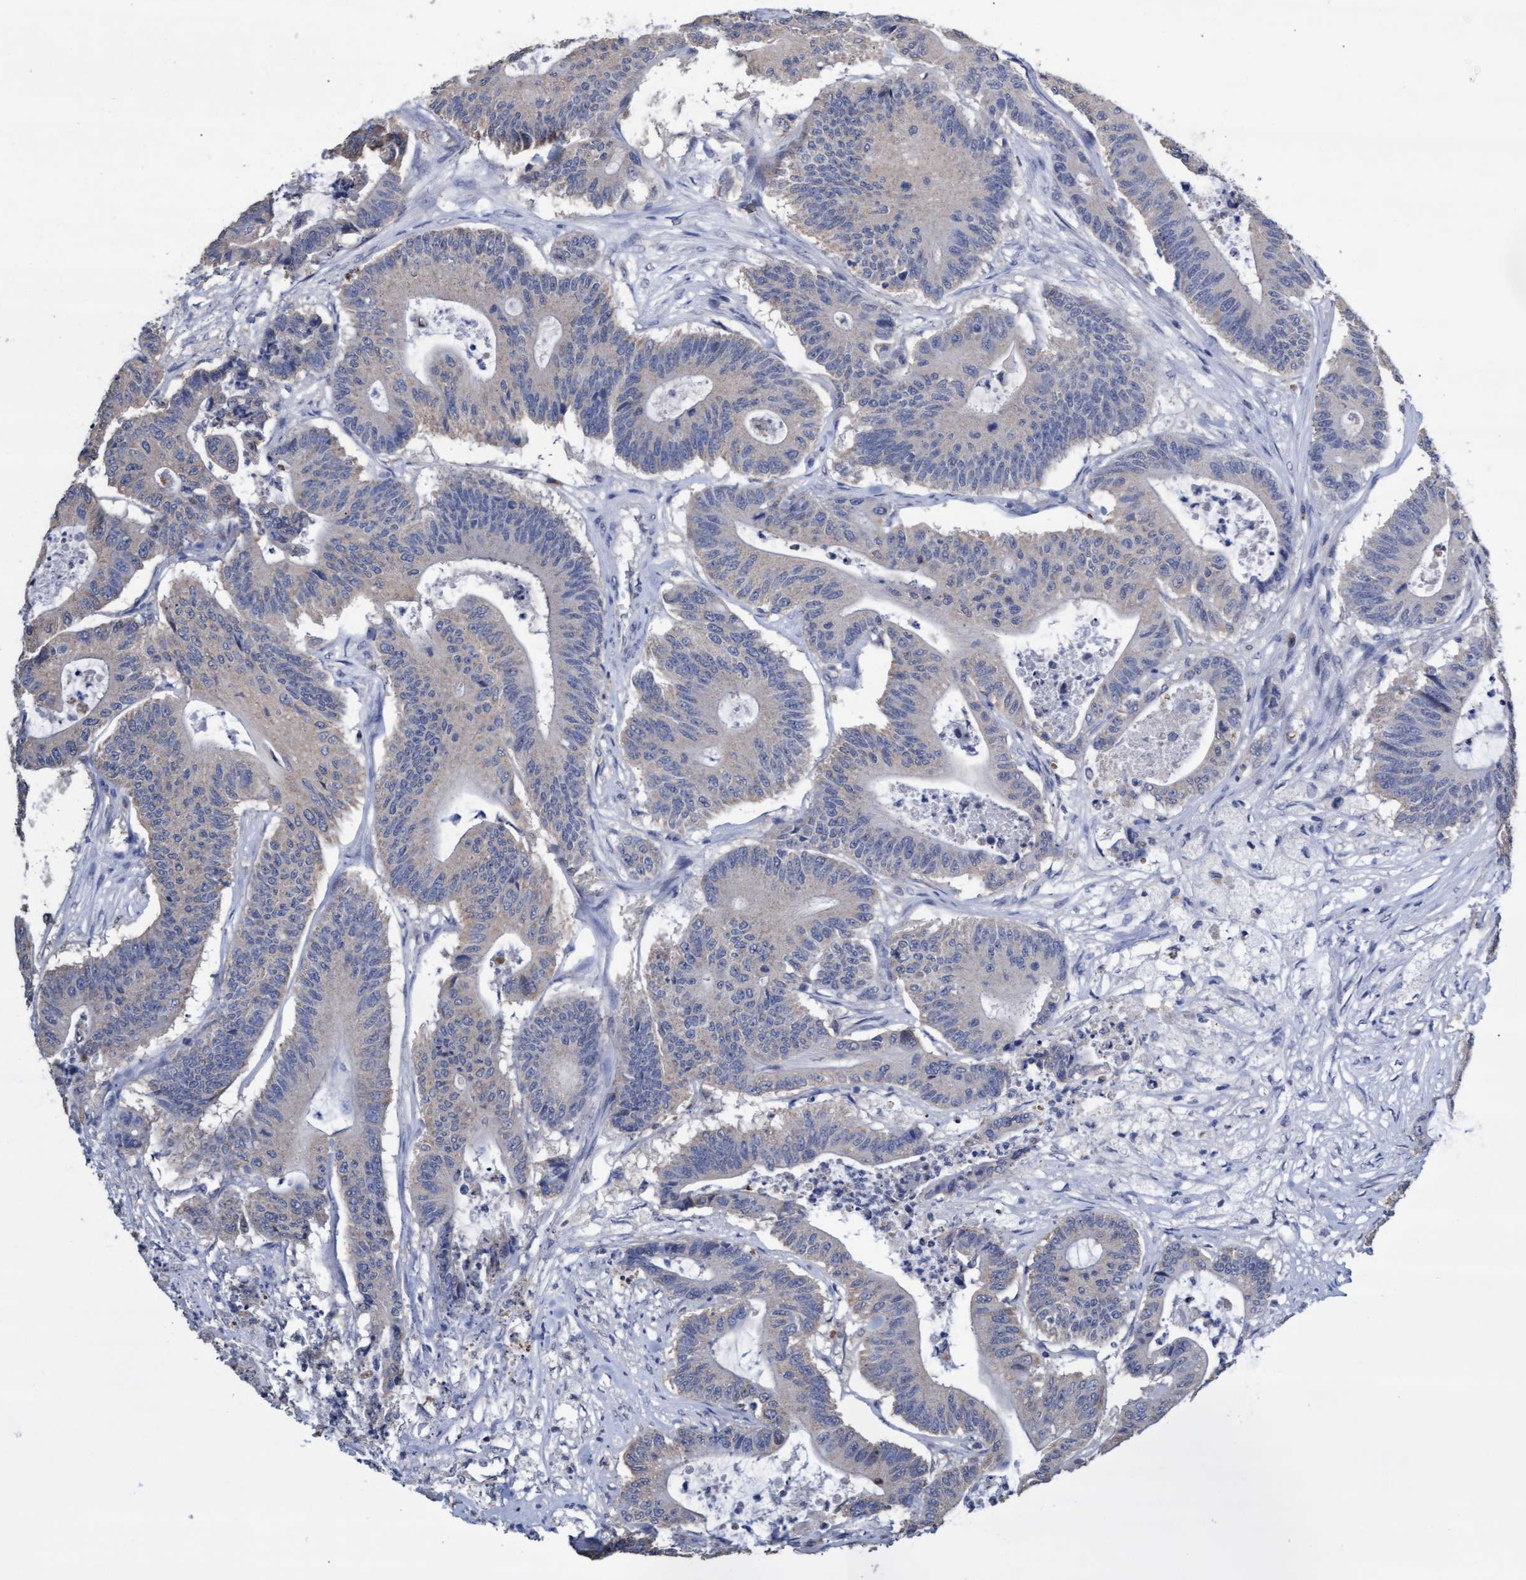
{"staining": {"intensity": "negative", "quantity": "none", "location": "none"}, "tissue": "colorectal cancer", "cell_type": "Tumor cells", "image_type": "cancer", "snomed": [{"axis": "morphology", "description": "Adenocarcinoma, NOS"}, {"axis": "topography", "description": "Colon"}], "caption": "DAB (3,3'-diaminobenzidine) immunohistochemical staining of colorectal adenocarcinoma displays no significant expression in tumor cells. Nuclei are stained in blue.", "gene": "GPR39", "patient": {"sex": "female", "age": 84}}